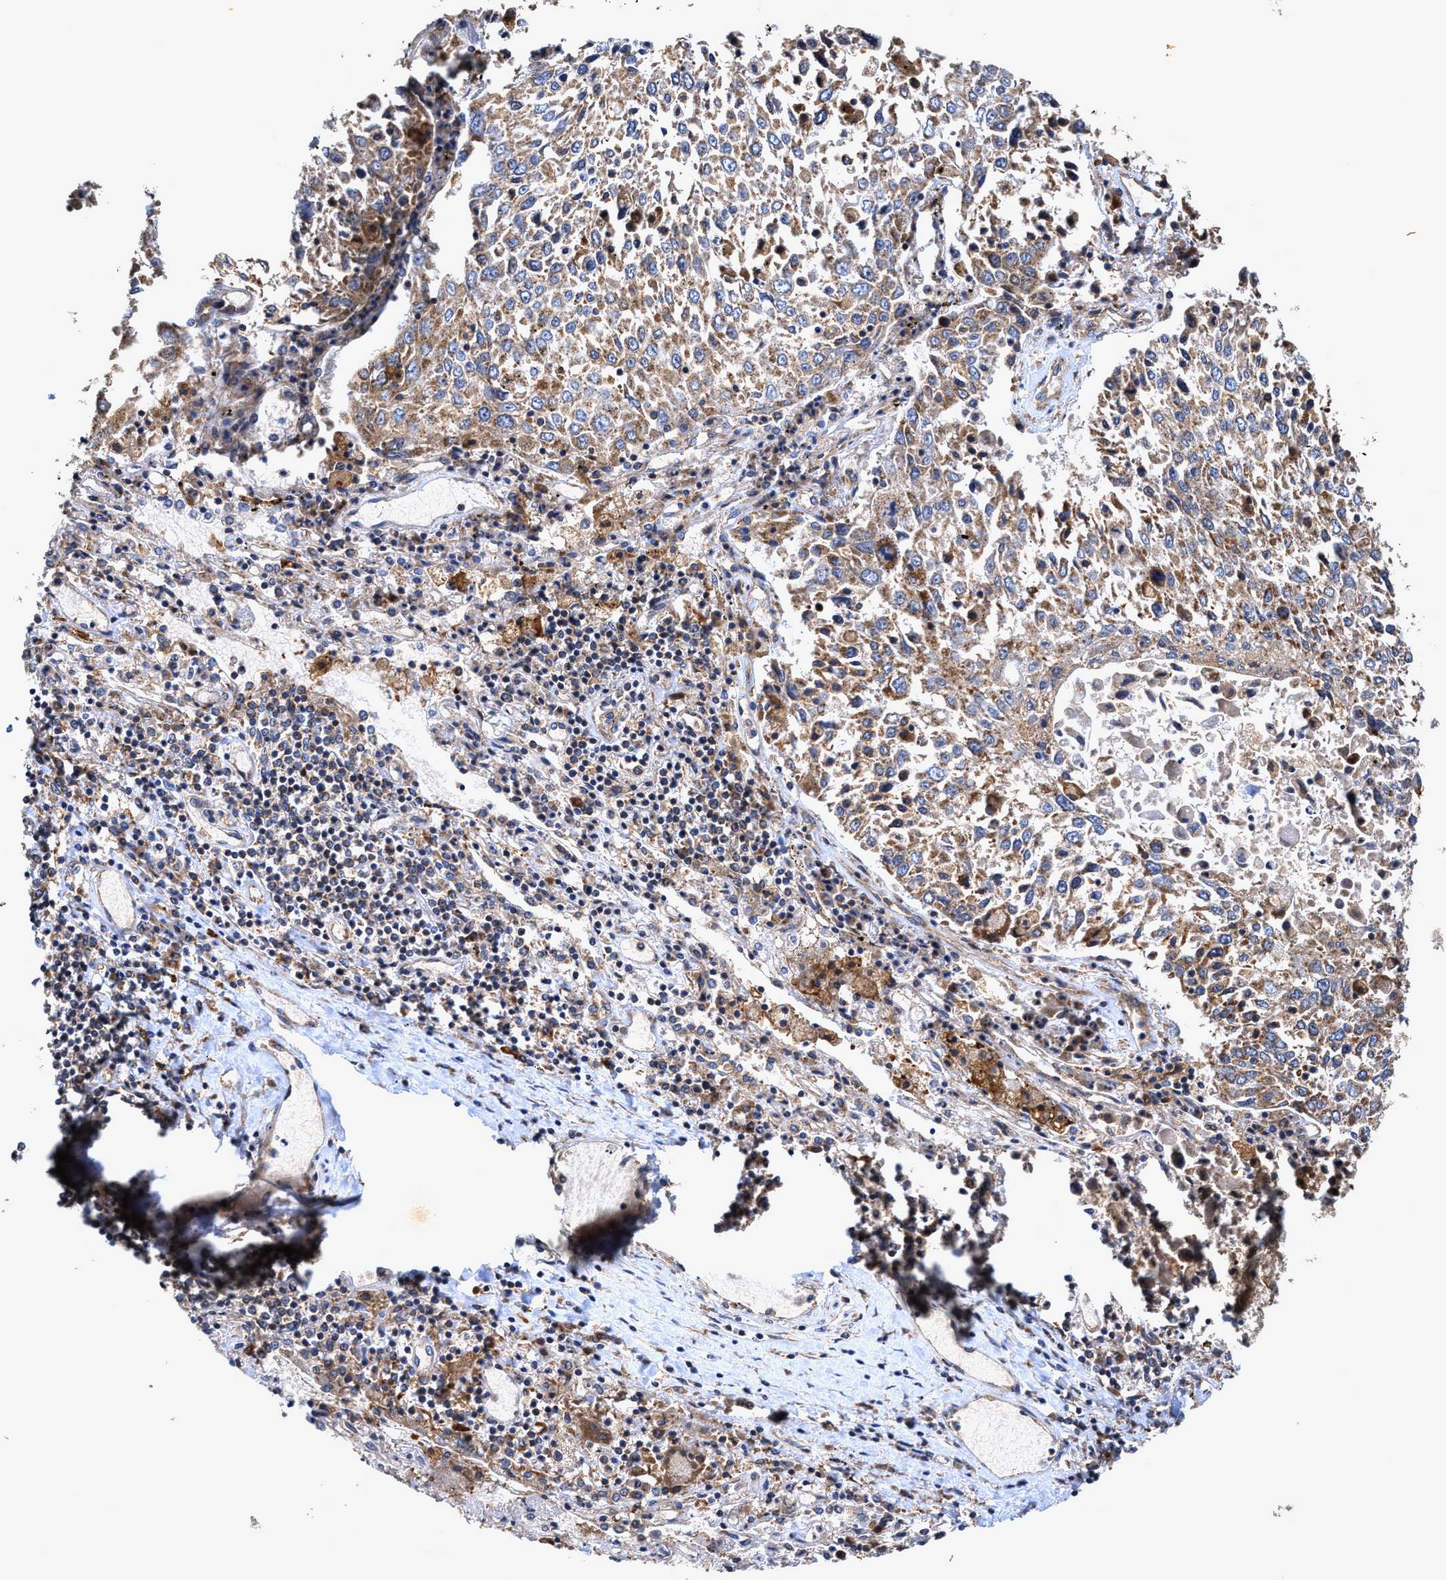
{"staining": {"intensity": "moderate", "quantity": ">75%", "location": "cytoplasmic/membranous"}, "tissue": "lung cancer", "cell_type": "Tumor cells", "image_type": "cancer", "snomed": [{"axis": "morphology", "description": "Squamous cell carcinoma, NOS"}, {"axis": "topography", "description": "Lung"}], "caption": "A micrograph showing moderate cytoplasmic/membranous positivity in about >75% of tumor cells in lung cancer, as visualized by brown immunohistochemical staining.", "gene": "EFNA4", "patient": {"sex": "male", "age": 65}}